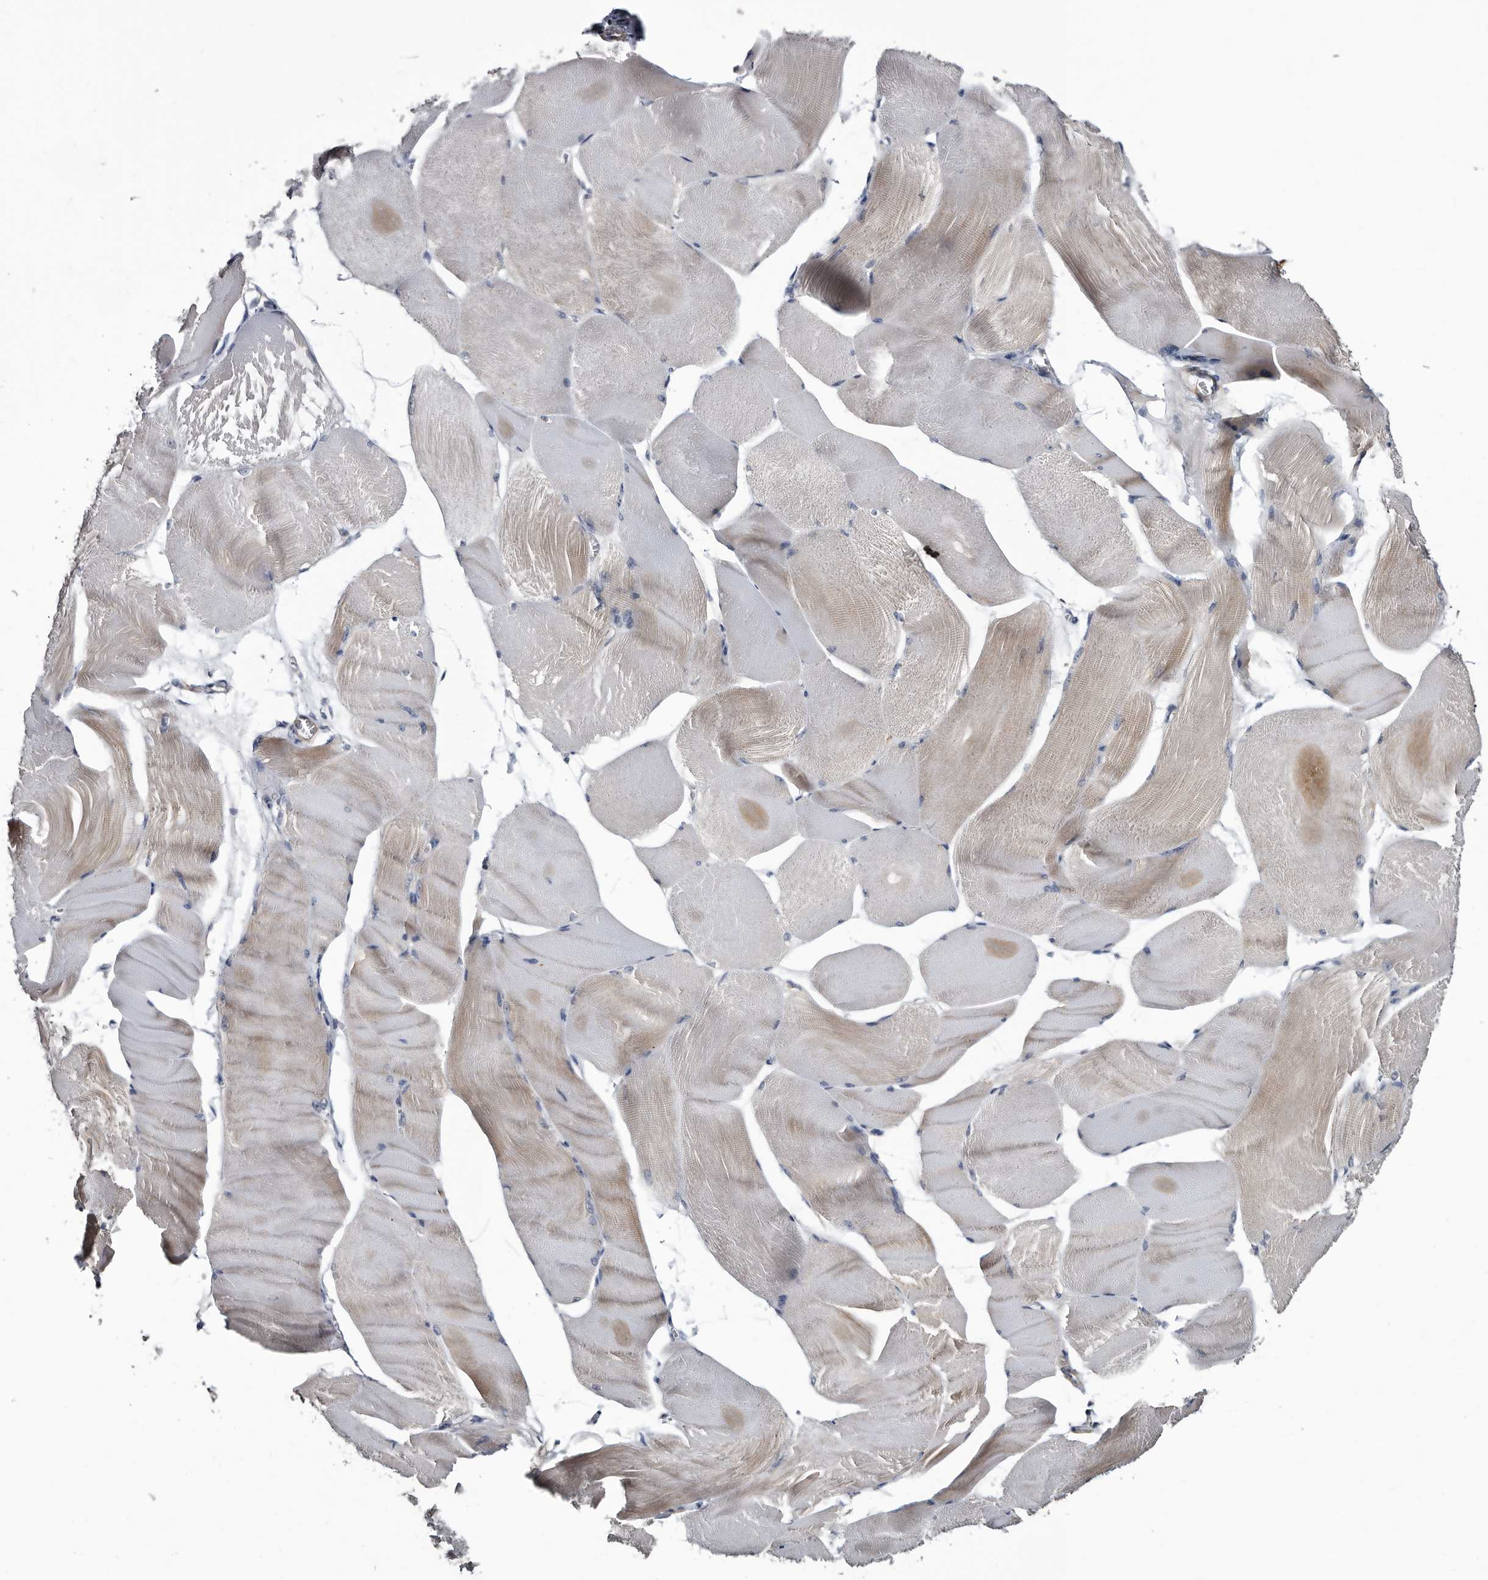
{"staining": {"intensity": "moderate", "quantity": "25%-75%", "location": "cytoplasmic/membranous"}, "tissue": "skeletal muscle", "cell_type": "Myocytes", "image_type": "normal", "snomed": [{"axis": "morphology", "description": "Normal tissue, NOS"}, {"axis": "morphology", "description": "Basal cell carcinoma"}, {"axis": "topography", "description": "Skeletal muscle"}], "caption": "Immunohistochemistry (DAB) staining of unremarkable skeletal muscle demonstrates moderate cytoplasmic/membranous protein staining in about 25%-75% of myocytes.", "gene": "IARS1", "patient": {"sex": "female", "age": 64}}